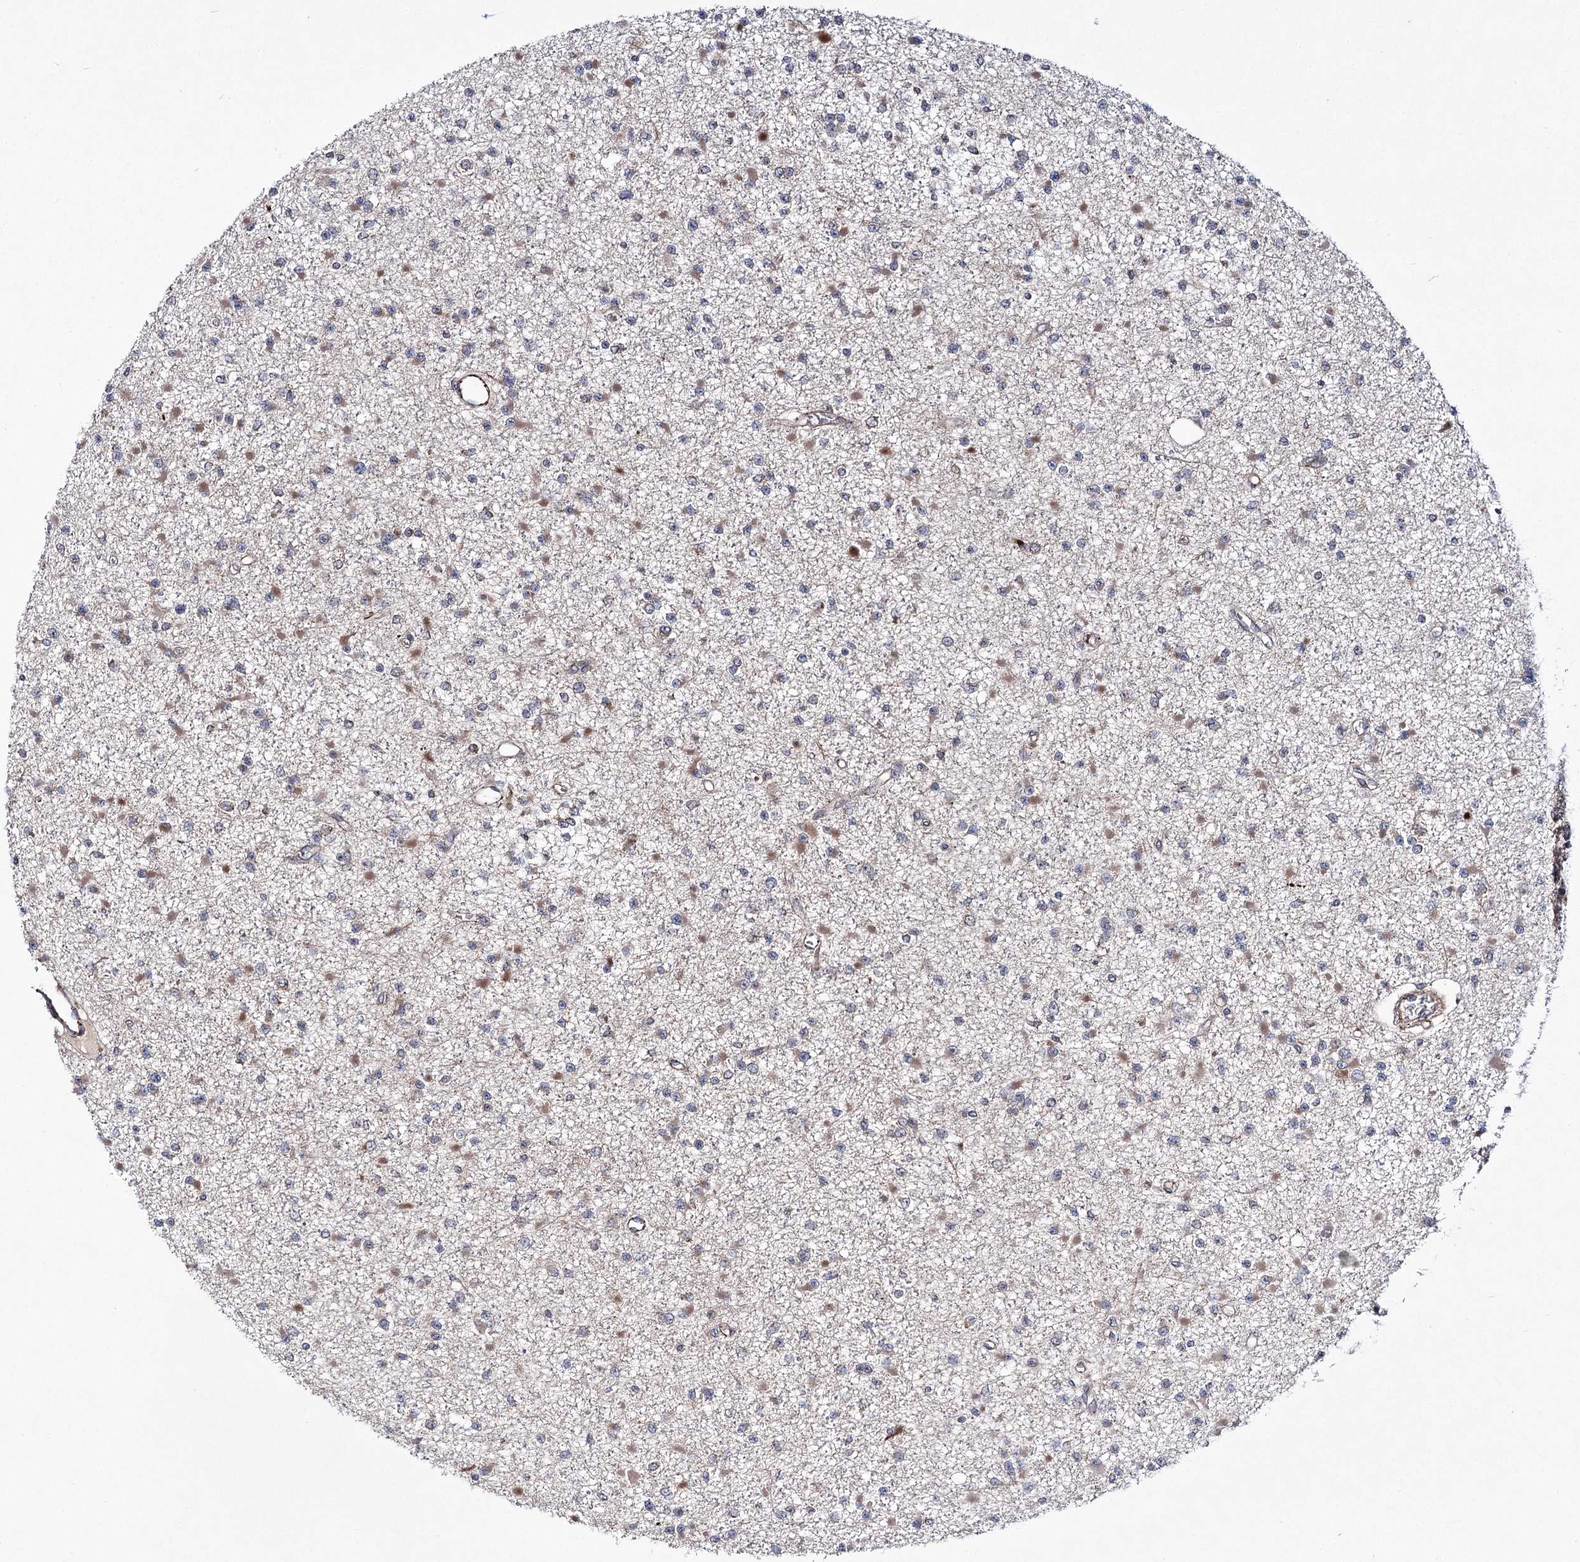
{"staining": {"intensity": "weak", "quantity": "<25%", "location": "cytoplasmic/membranous"}, "tissue": "glioma", "cell_type": "Tumor cells", "image_type": "cancer", "snomed": [{"axis": "morphology", "description": "Glioma, malignant, Low grade"}, {"axis": "topography", "description": "Brain"}], "caption": "Tumor cells are negative for brown protein staining in malignant glioma (low-grade).", "gene": "HECTD2", "patient": {"sex": "female", "age": 22}}